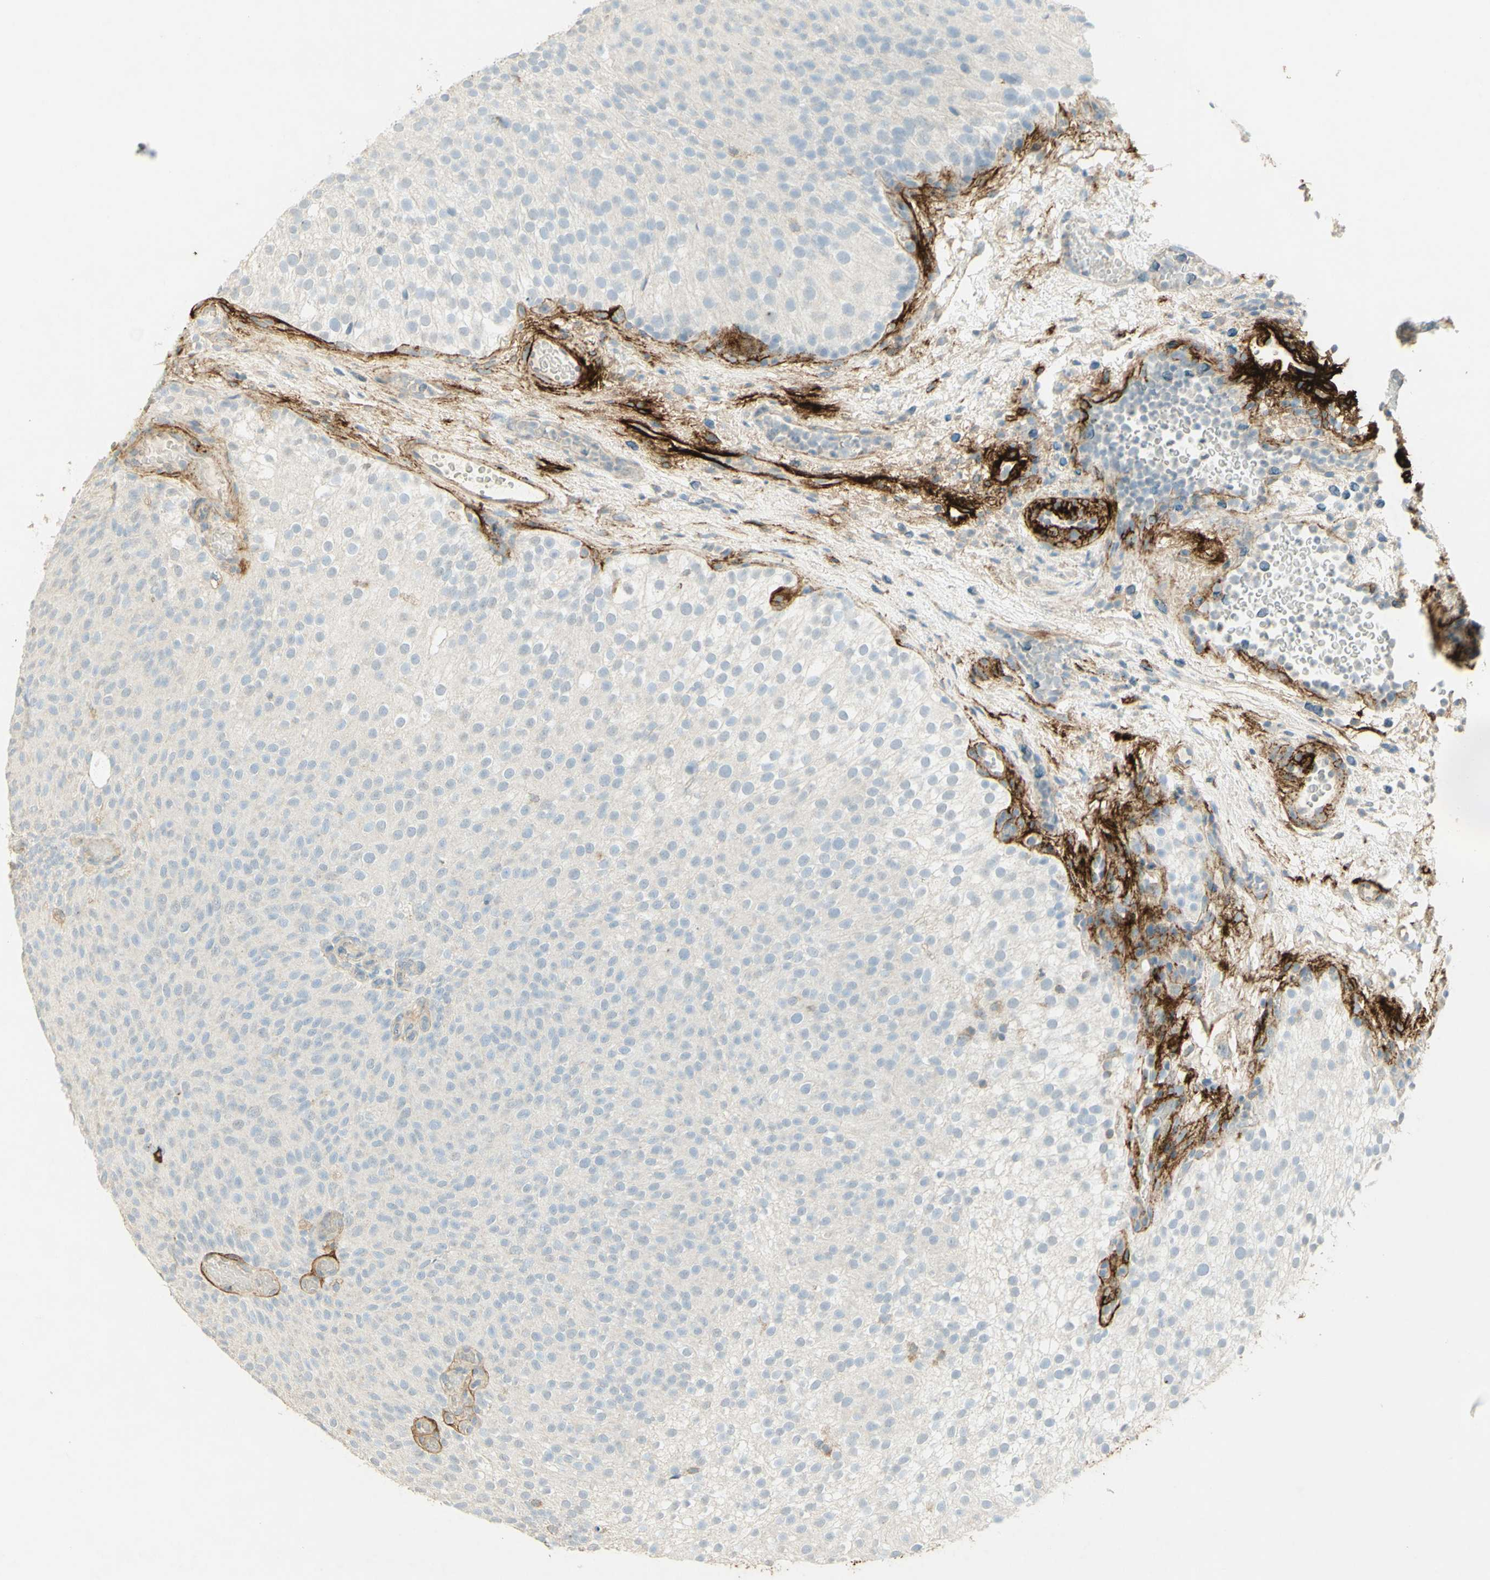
{"staining": {"intensity": "negative", "quantity": "none", "location": "none"}, "tissue": "urothelial cancer", "cell_type": "Tumor cells", "image_type": "cancer", "snomed": [{"axis": "morphology", "description": "Urothelial carcinoma, Low grade"}, {"axis": "topography", "description": "Urinary bladder"}], "caption": "Low-grade urothelial carcinoma stained for a protein using IHC displays no positivity tumor cells.", "gene": "TNN", "patient": {"sex": "male", "age": 78}}